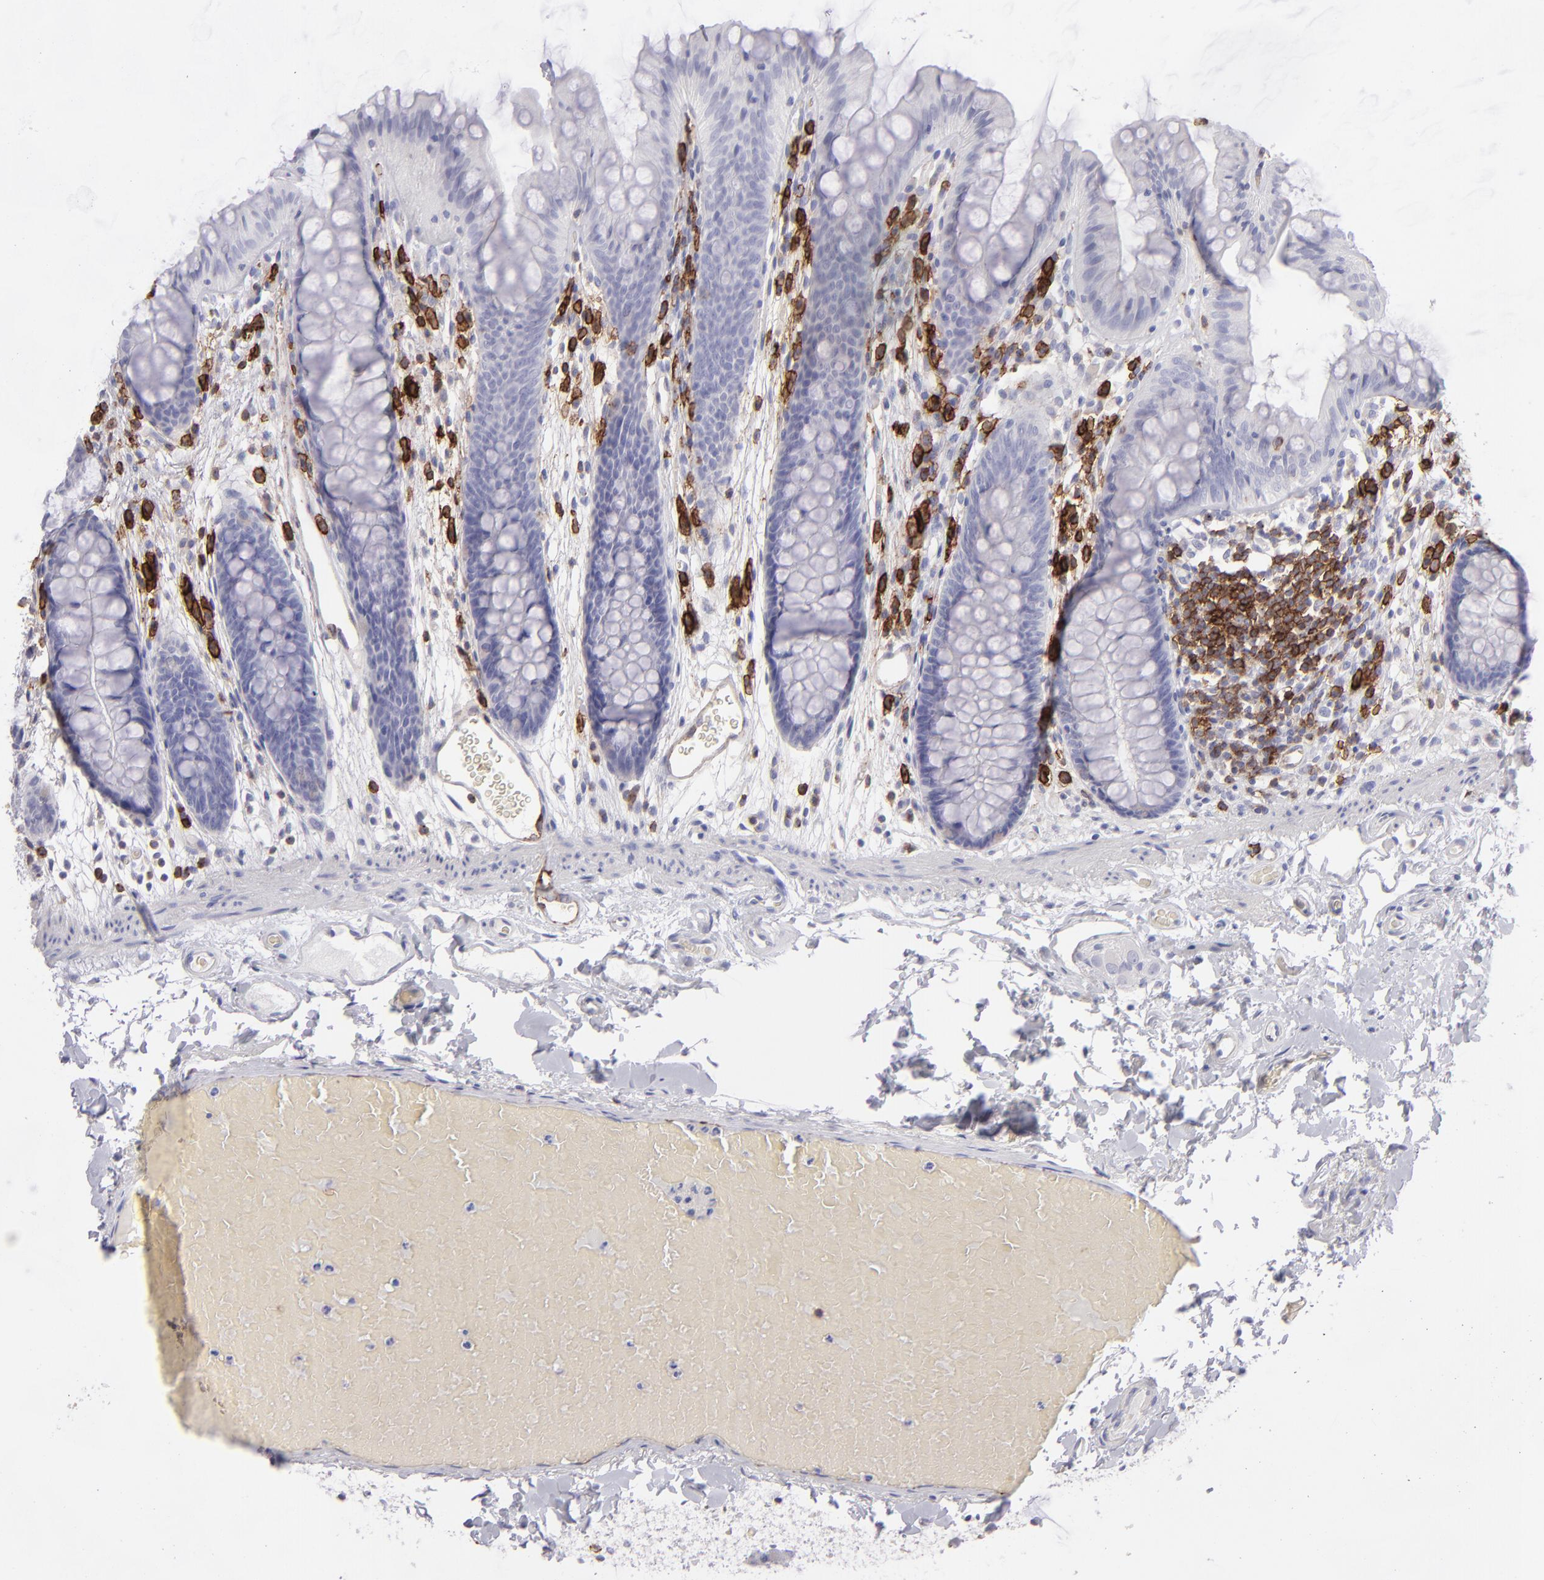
{"staining": {"intensity": "negative", "quantity": "none", "location": "none"}, "tissue": "colon", "cell_type": "Endothelial cells", "image_type": "normal", "snomed": [{"axis": "morphology", "description": "Normal tissue, NOS"}, {"axis": "topography", "description": "Smooth muscle"}, {"axis": "topography", "description": "Colon"}], "caption": "Human colon stained for a protein using immunohistochemistry (IHC) exhibits no expression in endothelial cells.", "gene": "CD27", "patient": {"sex": "male", "age": 67}}